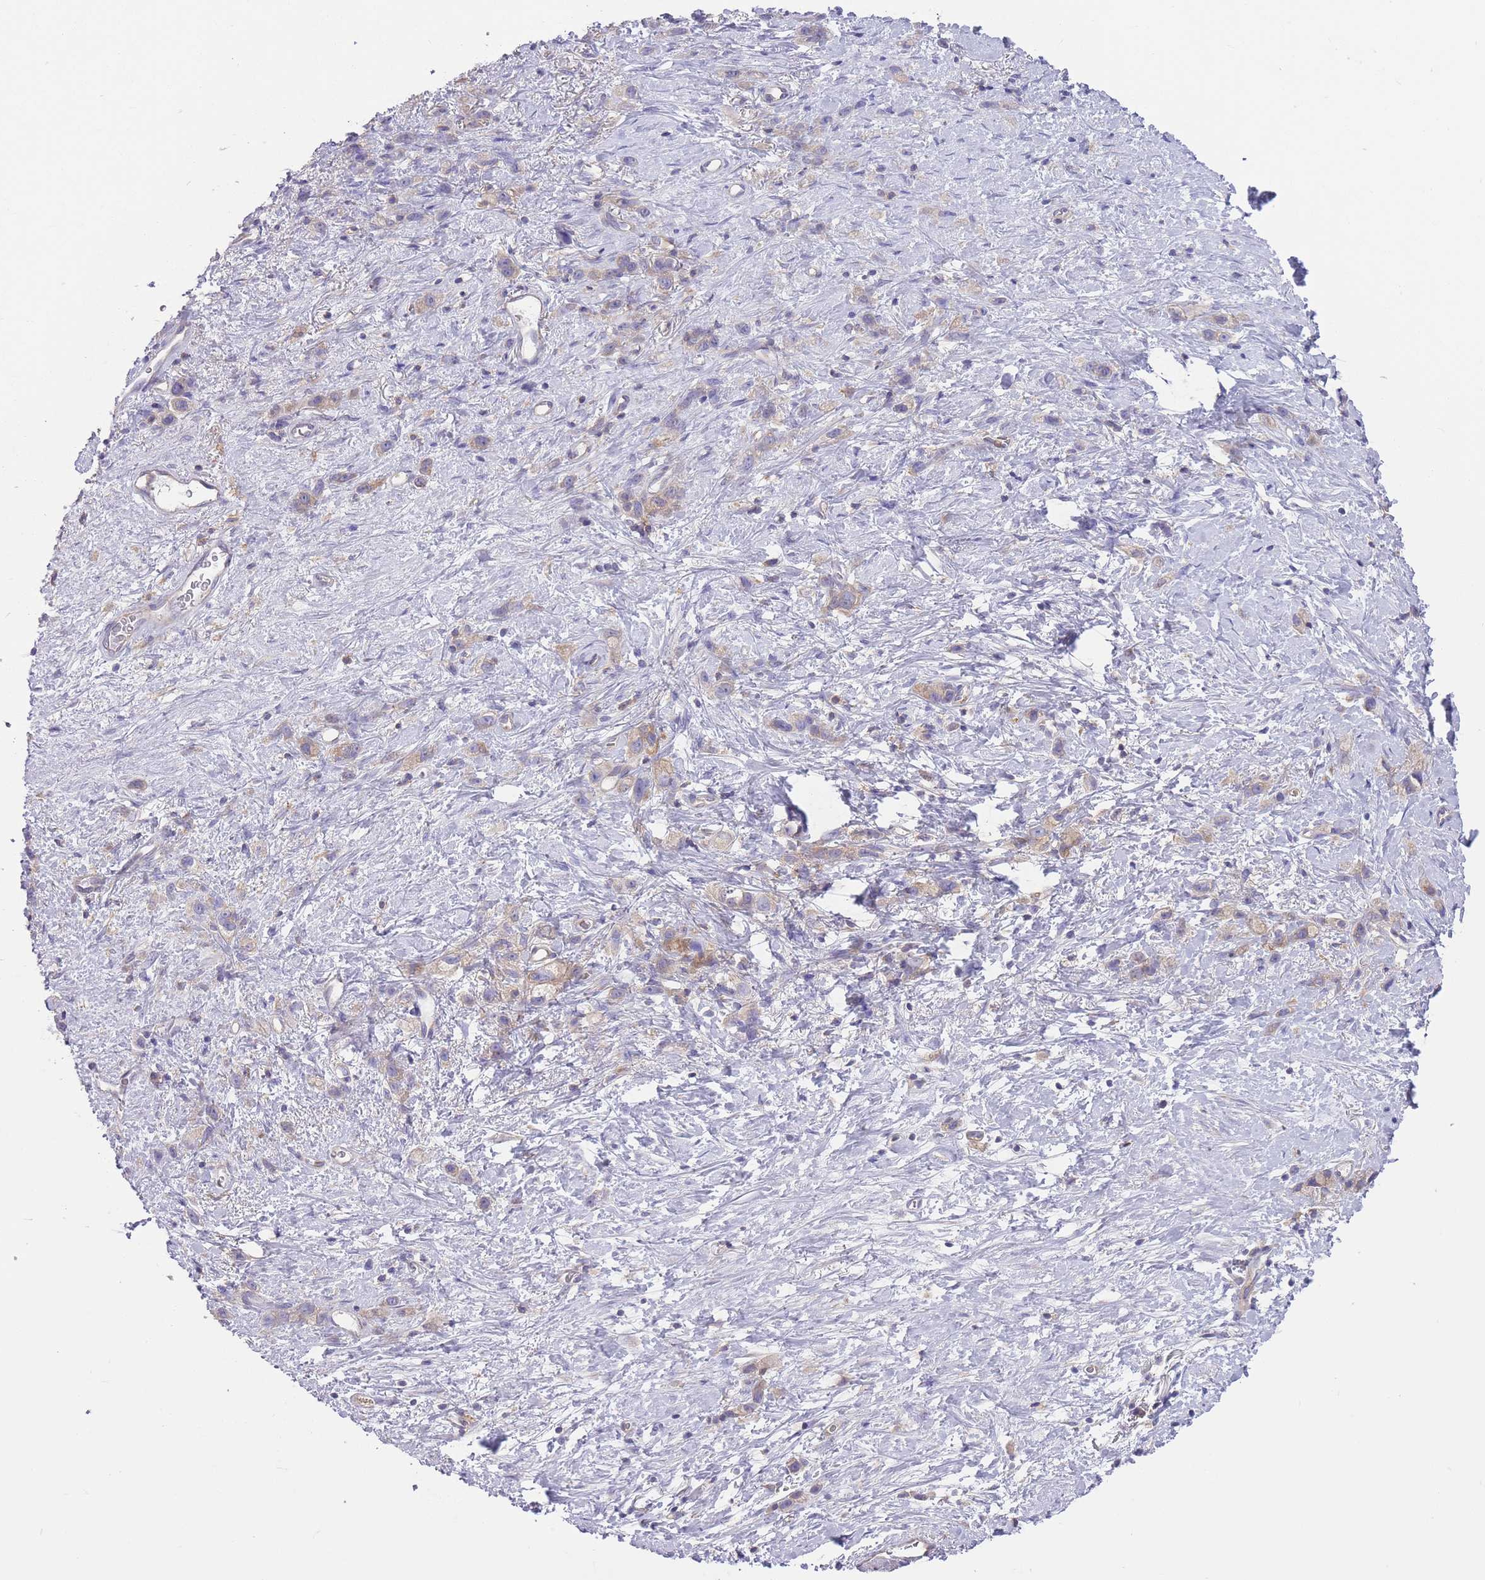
{"staining": {"intensity": "weak", "quantity": "<25%", "location": "cytoplasmic/membranous"}, "tissue": "stomach cancer", "cell_type": "Tumor cells", "image_type": "cancer", "snomed": [{"axis": "morphology", "description": "Adenocarcinoma, NOS"}, {"axis": "topography", "description": "Stomach"}], "caption": "Immunohistochemistry image of adenocarcinoma (stomach) stained for a protein (brown), which shows no expression in tumor cells.", "gene": "PRKAR1A", "patient": {"sex": "female", "age": 65}}